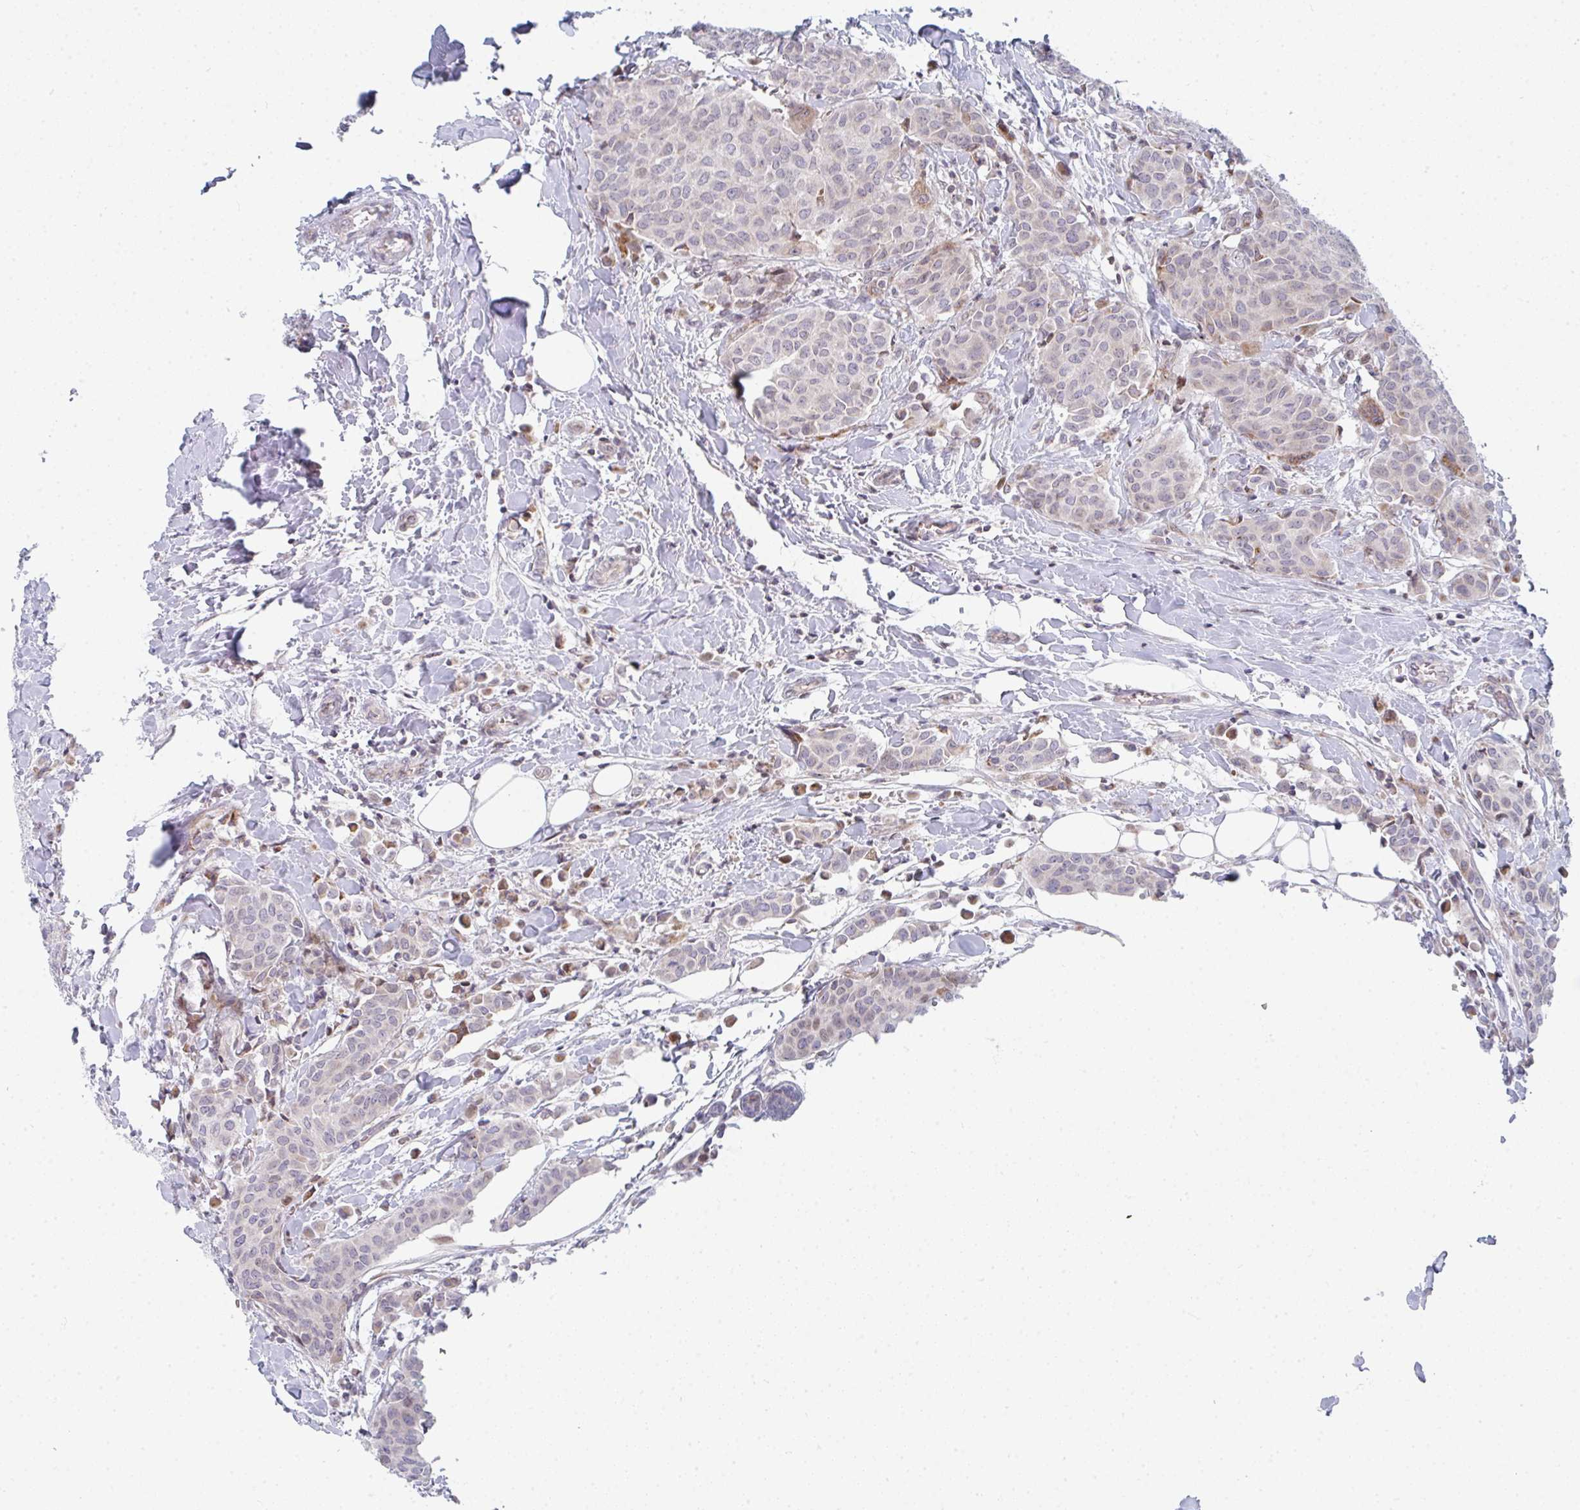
{"staining": {"intensity": "negative", "quantity": "none", "location": "none"}, "tissue": "breast cancer", "cell_type": "Tumor cells", "image_type": "cancer", "snomed": [{"axis": "morphology", "description": "Duct carcinoma"}, {"axis": "topography", "description": "Breast"}], "caption": "There is no significant staining in tumor cells of breast cancer (intraductal carcinoma).", "gene": "PRKCH", "patient": {"sex": "female", "age": 47}}